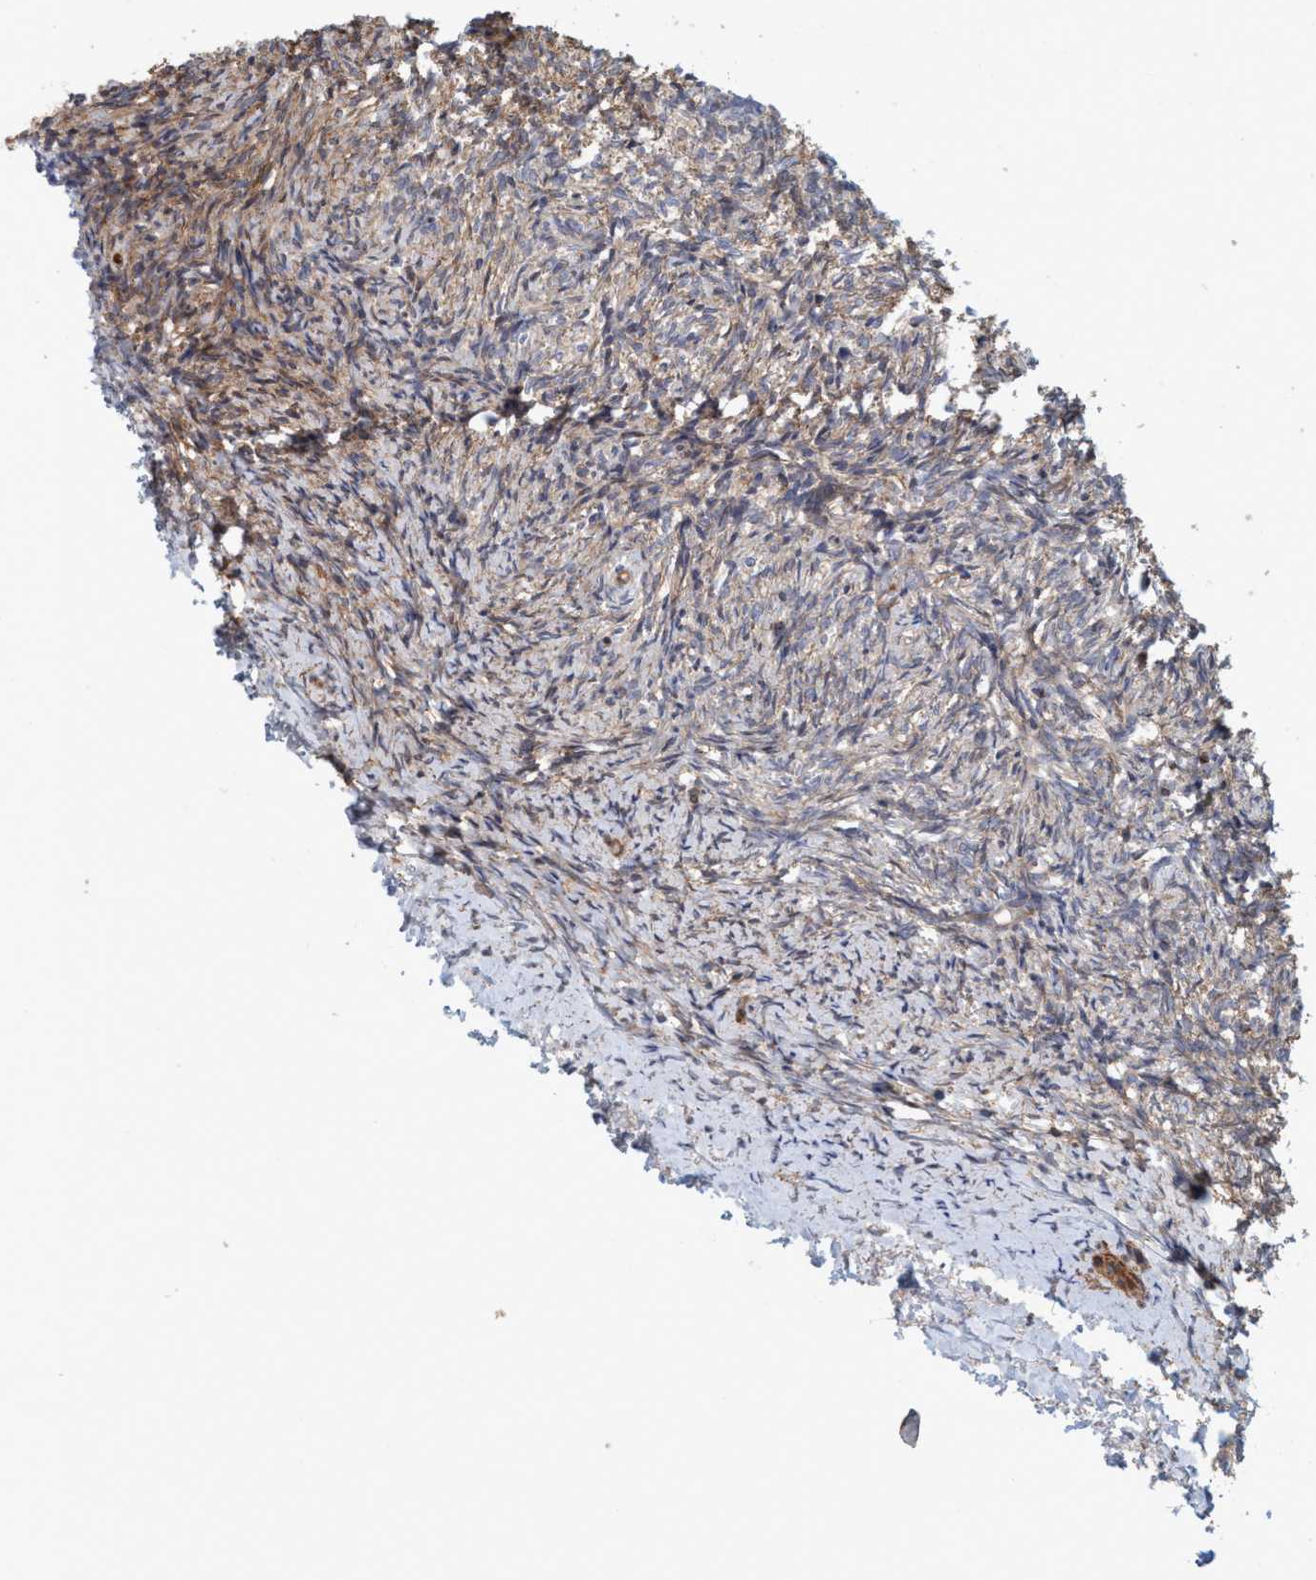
{"staining": {"intensity": "weak", "quantity": "25%-75%", "location": "cytoplasmic/membranous"}, "tissue": "ovary", "cell_type": "Ovarian stroma cells", "image_type": "normal", "snomed": [{"axis": "morphology", "description": "Normal tissue, NOS"}, {"axis": "topography", "description": "Ovary"}], "caption": "Brown immunohistochemical staining in benign human ovary shows weak cytoplasmic/membranous expression in approximately 25%-75% of ovarian stroma cells.", "gene": "SPECC1", "patient": {"sex": "female", "age": 41}}